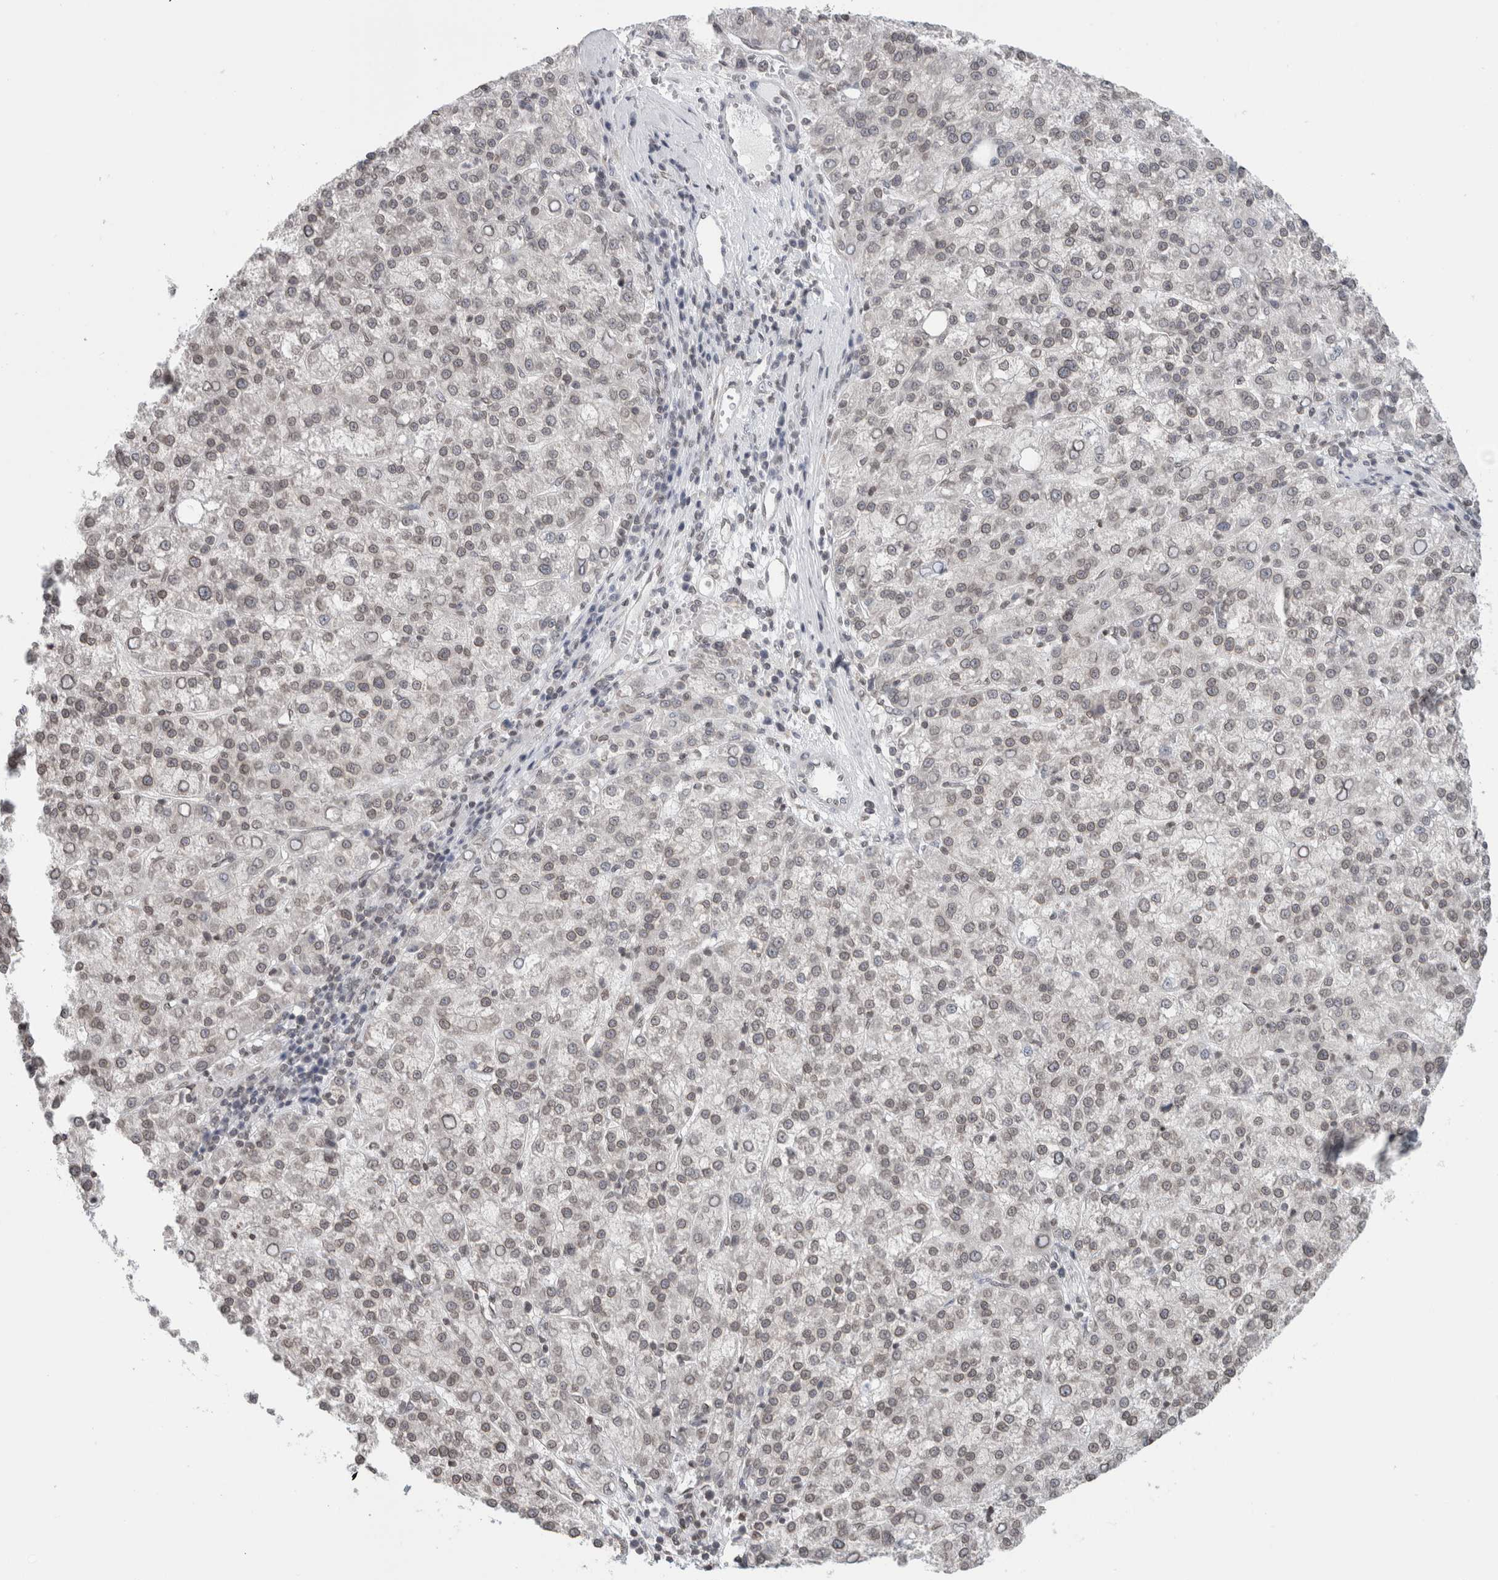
{"staining": {"intensity": "weak", "quantity": ">75%", "location": "nuclear"}, "tissue": "liver cancer", "cell_type": "Tumor cells", "image_type": "cancer", "snomed": [{"axis": "morphology", "description": "Carcinoma, Hepatocellular, NOS"}, {"axis": "topography", "description": "Liver"}], "caption": "High-magnification brightfield microscopy of liver cancer stained with DAB (3,3'-diaminobenzidine) (brown) and counterstained with hematoxylin (blue). tumor cells exhibit weak nuclear expression is identified in approximately>75% of cells.", "gene": "RBMX2", "patient": {"sex": "female", "age": 58}}